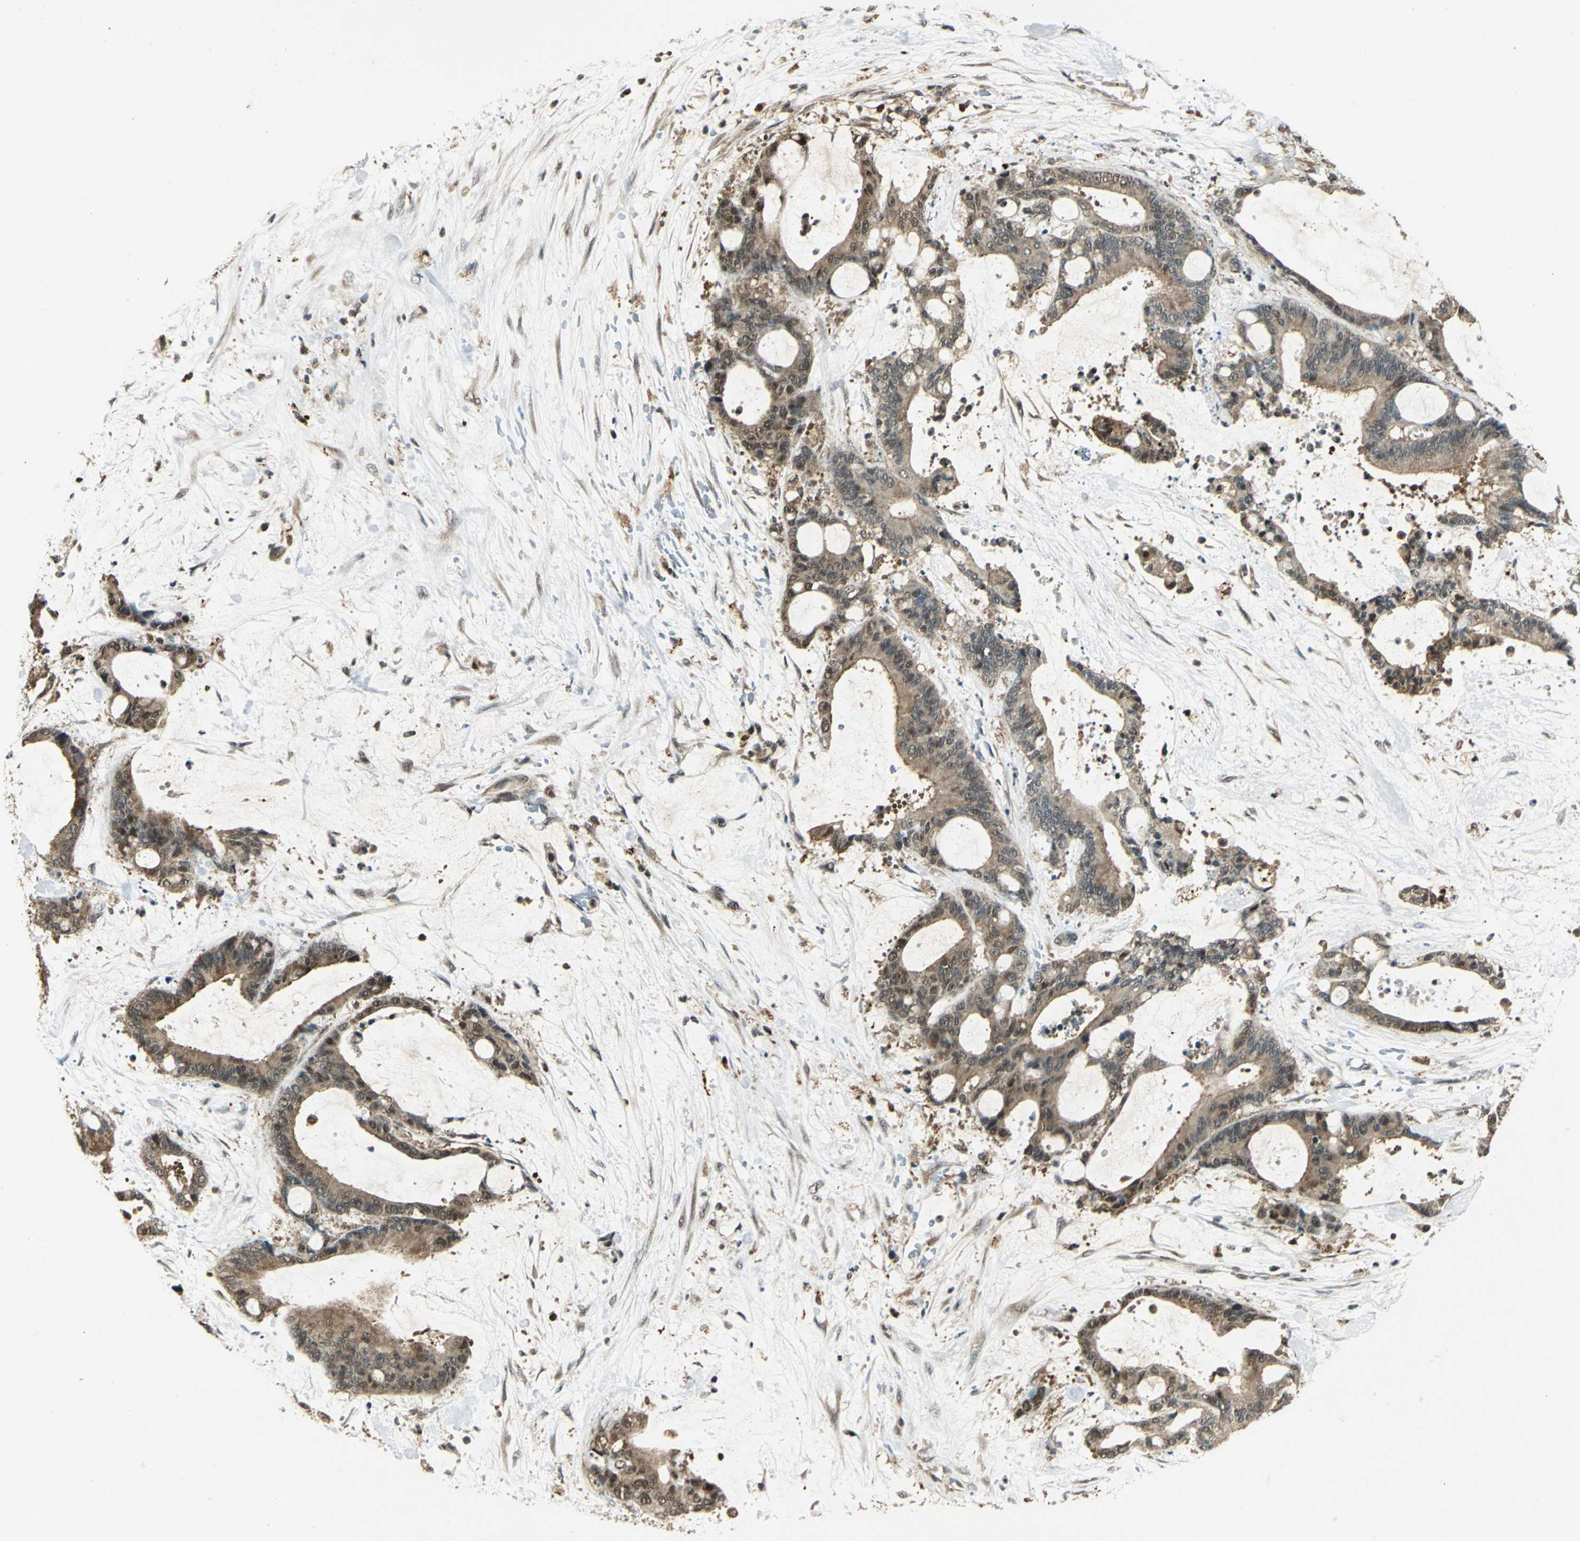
{"staining": {"intensity": "weak", "quantity": ">75%", "location": "cytoplasmic/membranous,nuclear"}, "tissue": "liver cancer", "cell_type": "Tumor cells", "image_type": "cancer", "snomed": [{"axis": "morphology", "description": "Cholangiocarcinoma"}, {"axis": "topography", "description": "Liver"}], "caption": "DAB (3,3'-diaminobenzidine) immunohistochemical staining of human liver cancer (cholangiocarcinoma) shows weak cytoplasmic/membranous and nuclear protein positivity in about >75% of tumor cells. The protein is stained brown, and the nuclei are stained in blue (DAB IHC with brightfield microscopy, high magnification).", "gene": "PPP1R13L", "patient": {"sex": "female", "age": 73}}